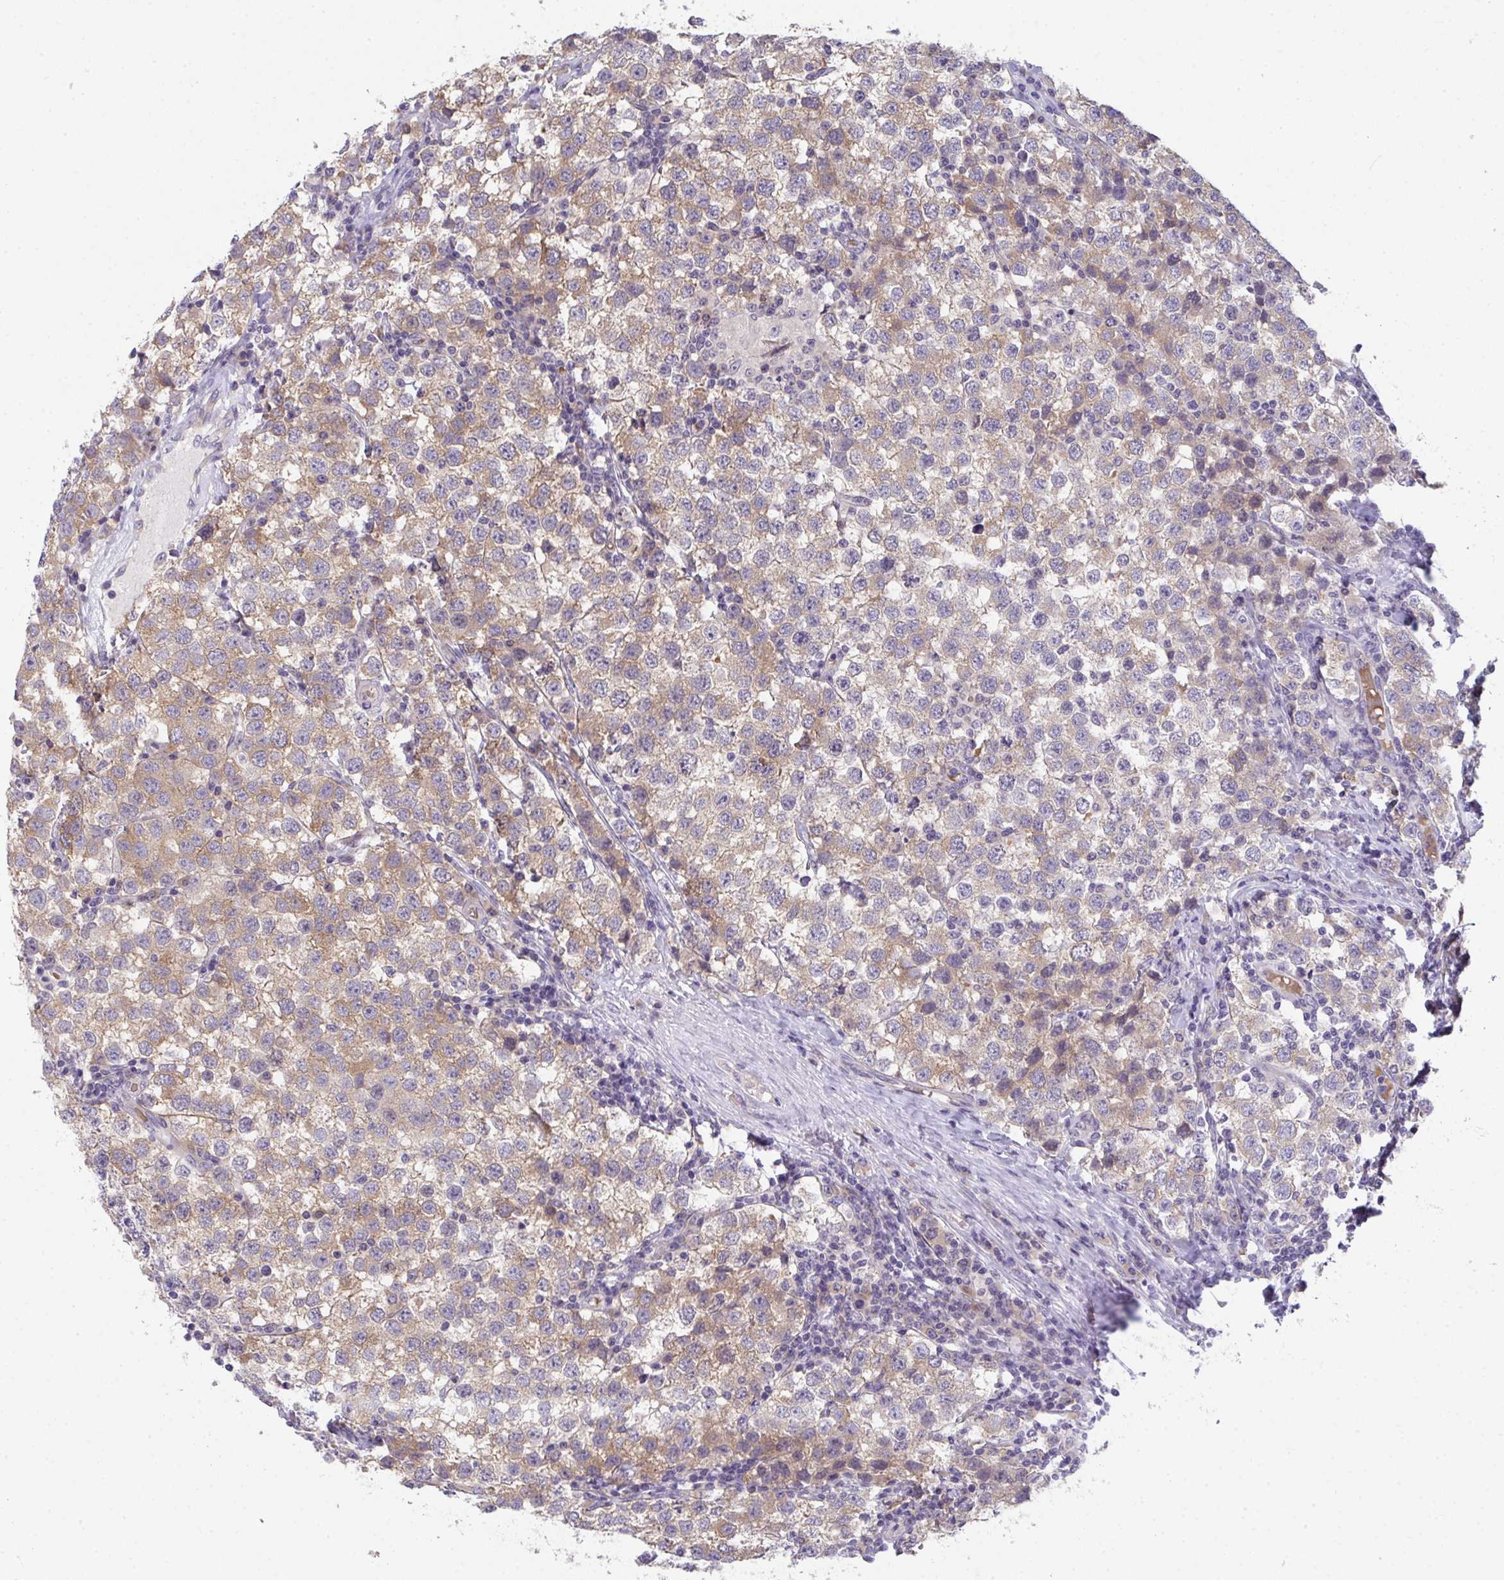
{"staining": {"intensity": "moderate", "quantity": ">75%", "location": "cytoplasmic/membranous"}, "tissue": "testis cancer", "cell_type": "Tumor cells", "image_type": "cancer", "snomed": [{"axis": "morphology", "description": "Seminoma, NOS"}, {"axis": "topography", "description": "Testis"}], "caption": "Brown immunohistochemical staining in human testis cancer shows moderate cytoplasmic/membranous positivity in about >75% of tumor cells.", "gene": "RIOK1", "patient": {"sex": "male", "age": 34}}